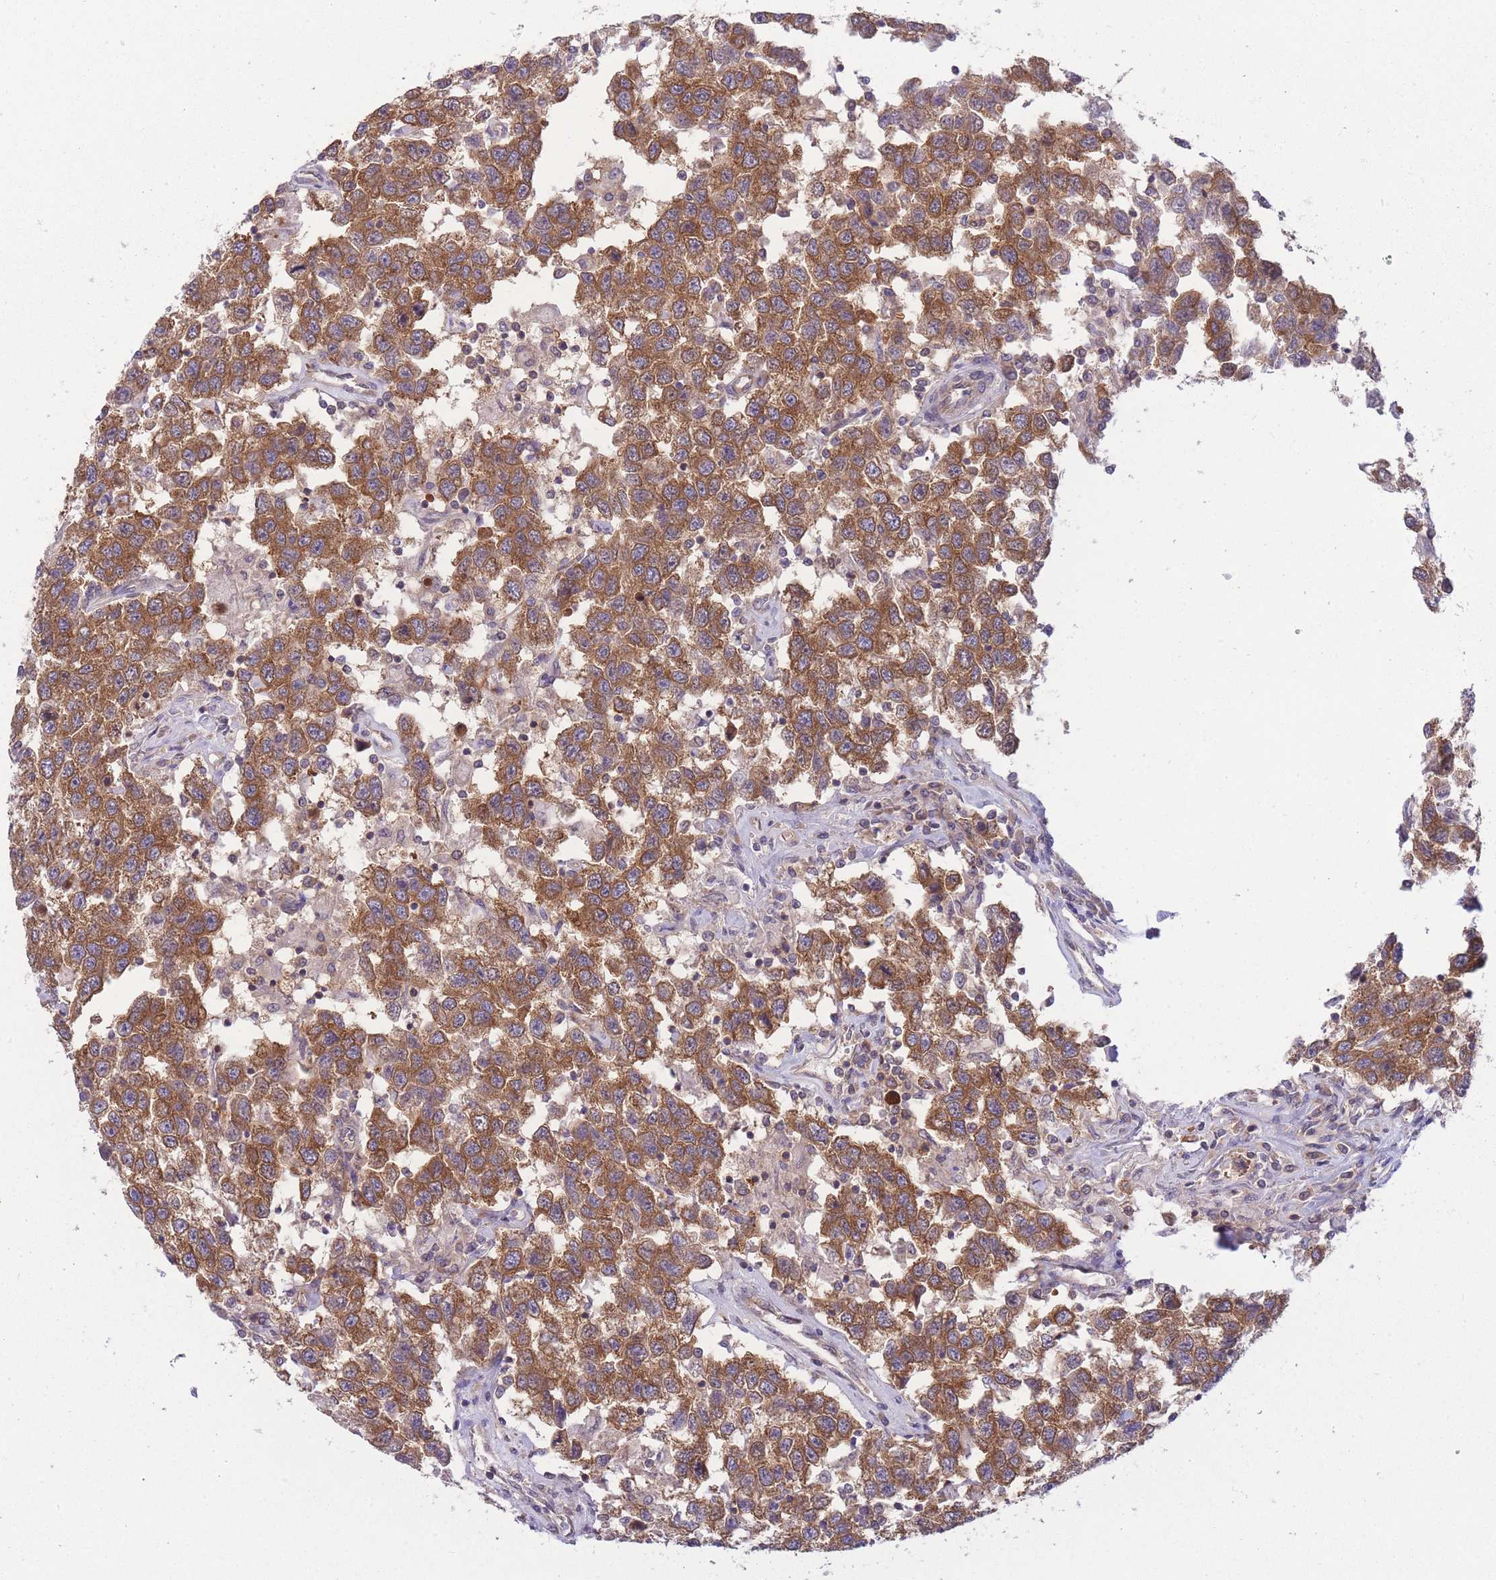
{"staining": {"intensity": "moderate", "quantity": ">75%", "location": "cytoplasmic/membranous"}, "tissue": "testis cancer", "cell_type": "Tumor cells", "image_type": "cancer", "snomed": [{"axis": "morphology", "description": "Seminoma, NOS"}, {"axis": "topography", "description": "Testis"}], "caption": "Seminoma (testis) stained with DAB immunohistochemistry demonstrates medium levels of moderate cytoplasmic/membranous staining in approximately >75% of tumor cells.", "gene": "PFDN6", "patient": {"sex": "male", "age": 41}}